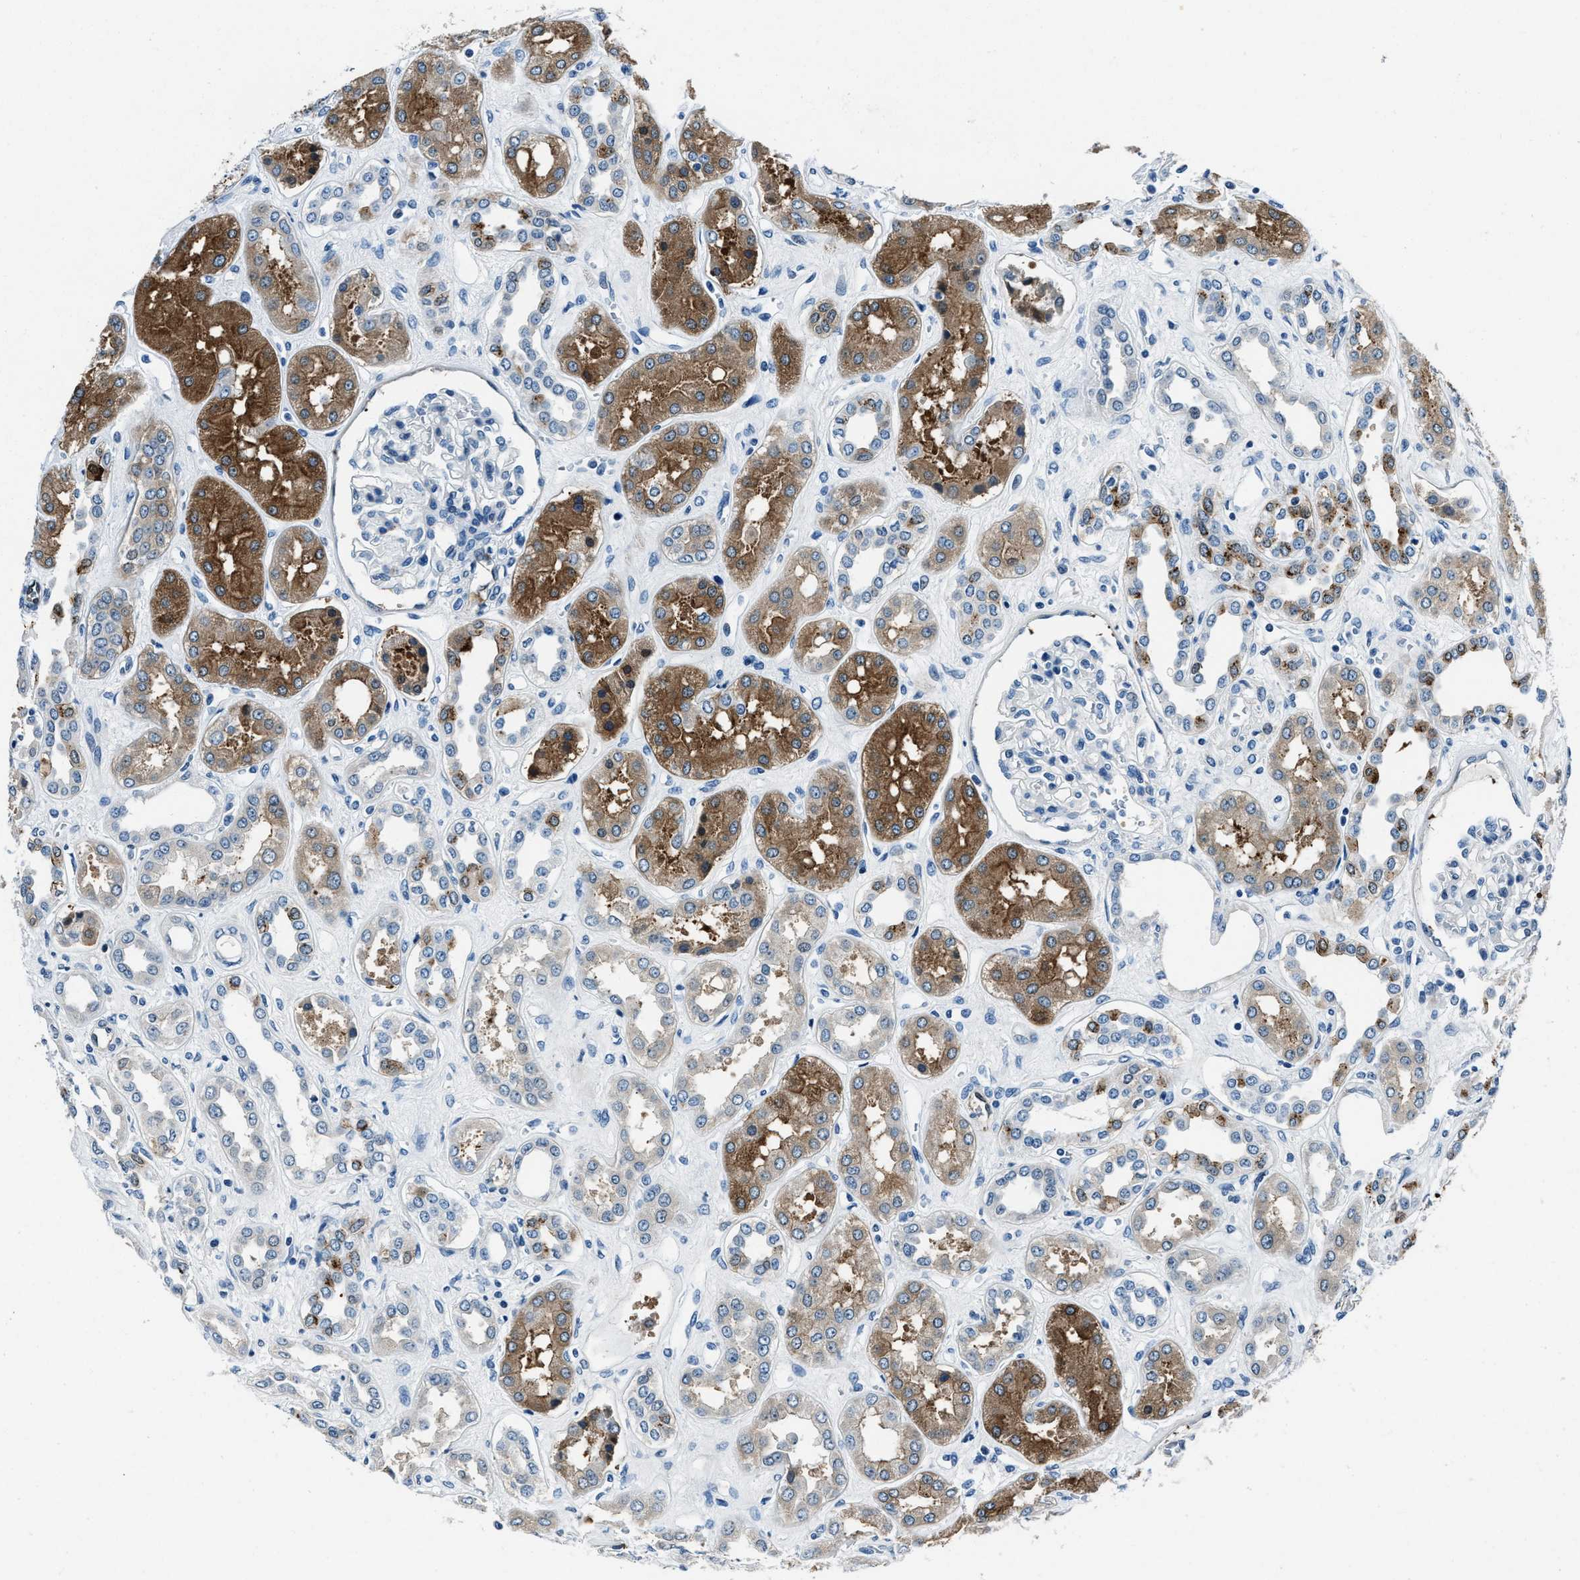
{"staining": {"intensity": "negative", "quantity": "none", "location": "none"}, "tissue": "kidney", "cell_type": "Cells in glomeruli", "image_type": "normal", "snomed": [{"axis": "morphology", "description": "Normal tissue, NOS"}, {"axis": "topography", "description": "Kidney"}], "caption": "A histopathology image of human kidney is negative for staining in cells in glomeruli. (DAB immunohistochemistry, high magnification).", "gene": "PTPDC1", "patient": {"sex": "male", "age": 59}}